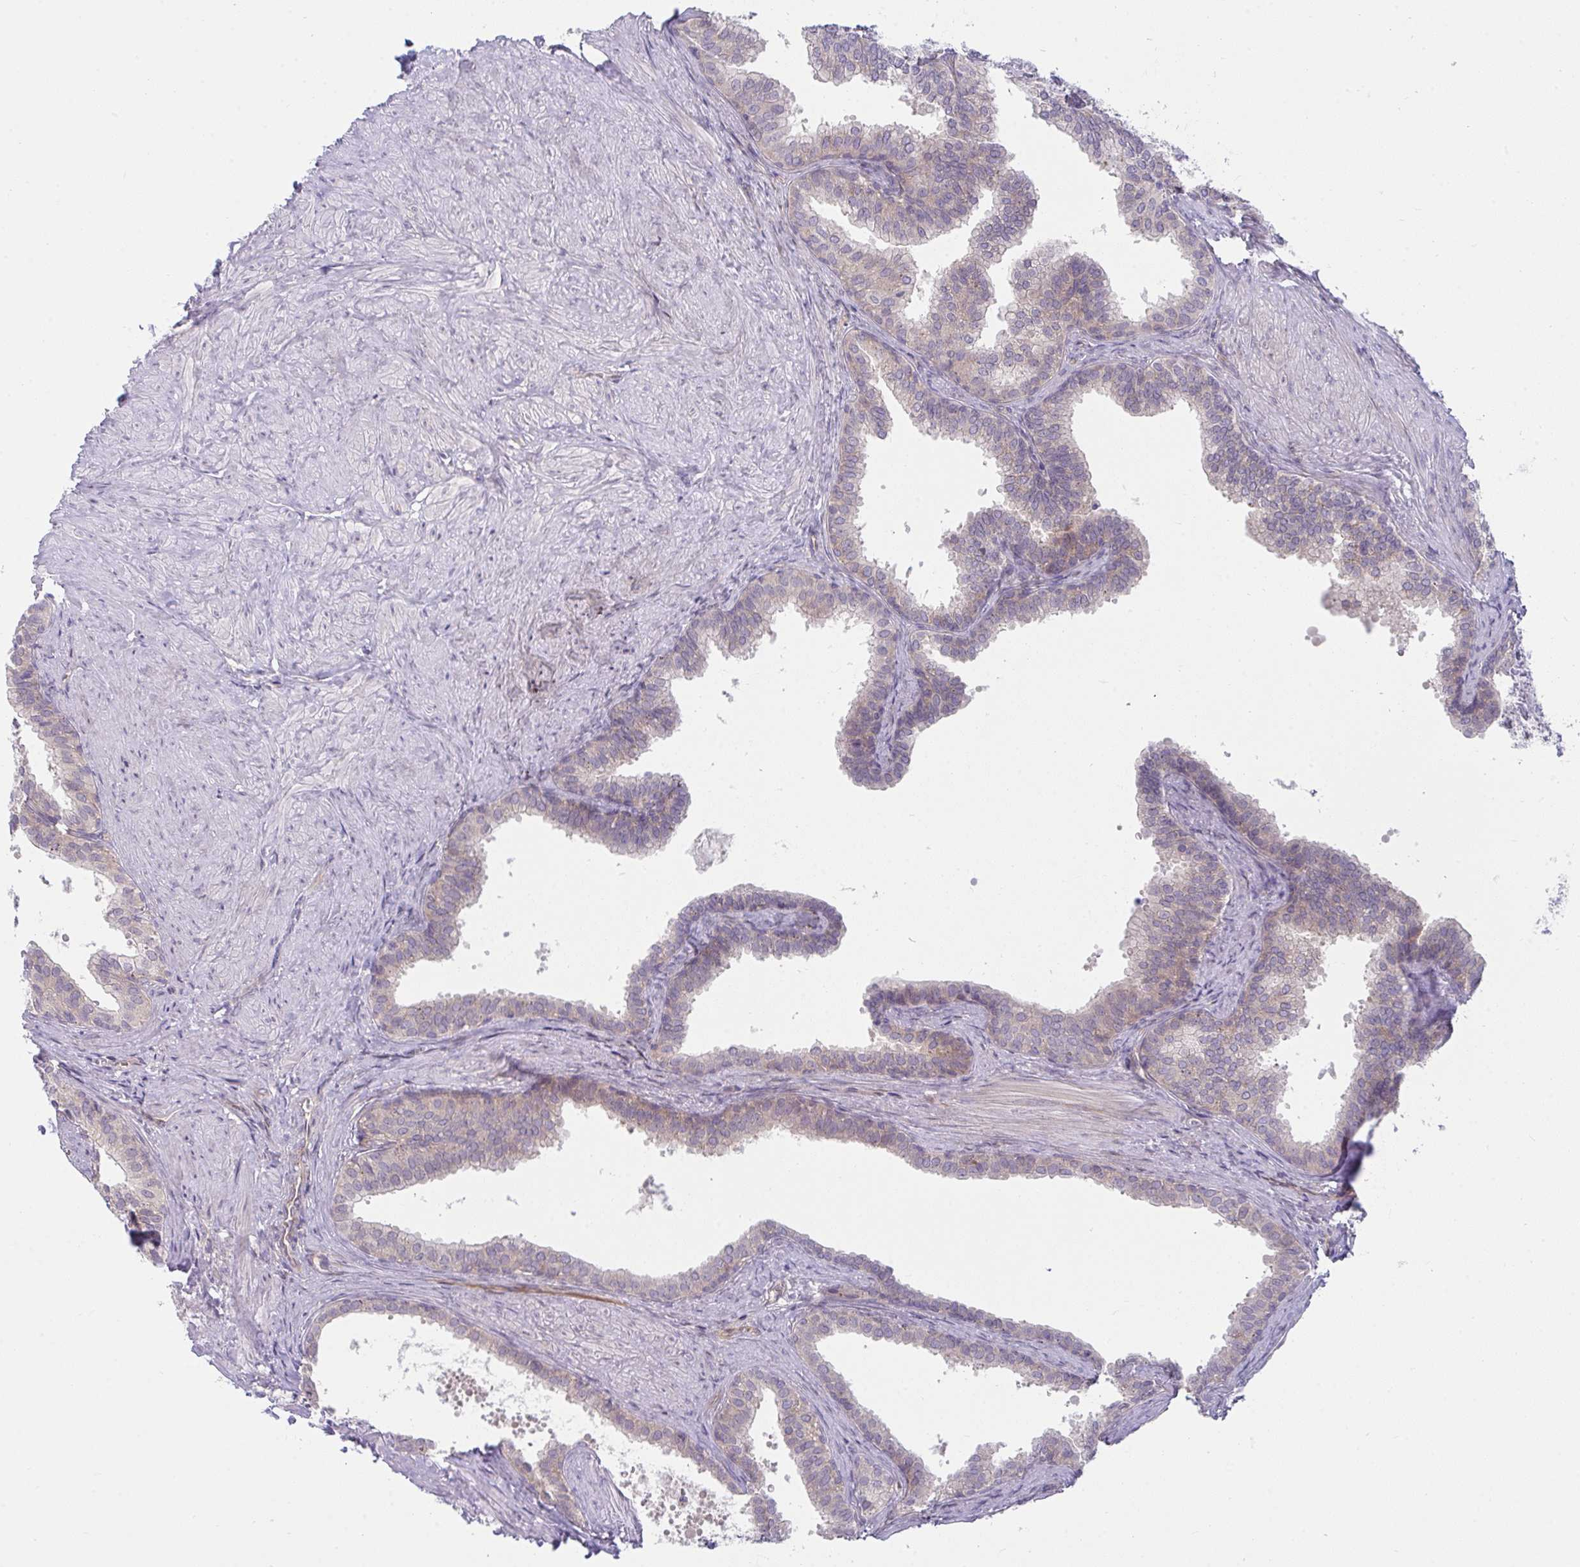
{"staining": {"intensity": "weak", "quantity": "25%-75%", "location": "cytoplasmic/membranous"}, "tissue": "prostate", "cell_type": "Glandular cells", "image_type": "normal", "snomed": [{"axis": "morphology", "description": "Normal tissue, NOS"}, {"axis": "topography", "description": "Prostate"}, {"axis": "topography", "description": "Peripheral nerve tissue"}], "caption": "Benign prostate was stained to show a protein in brown. There is low levels of weak cytoplasmic/membranous positivity in approximately 25%-75% of glandular cells. (Stains: DAB (3,3'-diaminobenzidine) in brown, nuclei in blue, Microscopy: brightfield microscopy at high magnification).", "gene": "CASP9", "patient": {"sex": "male", "age": 55}}